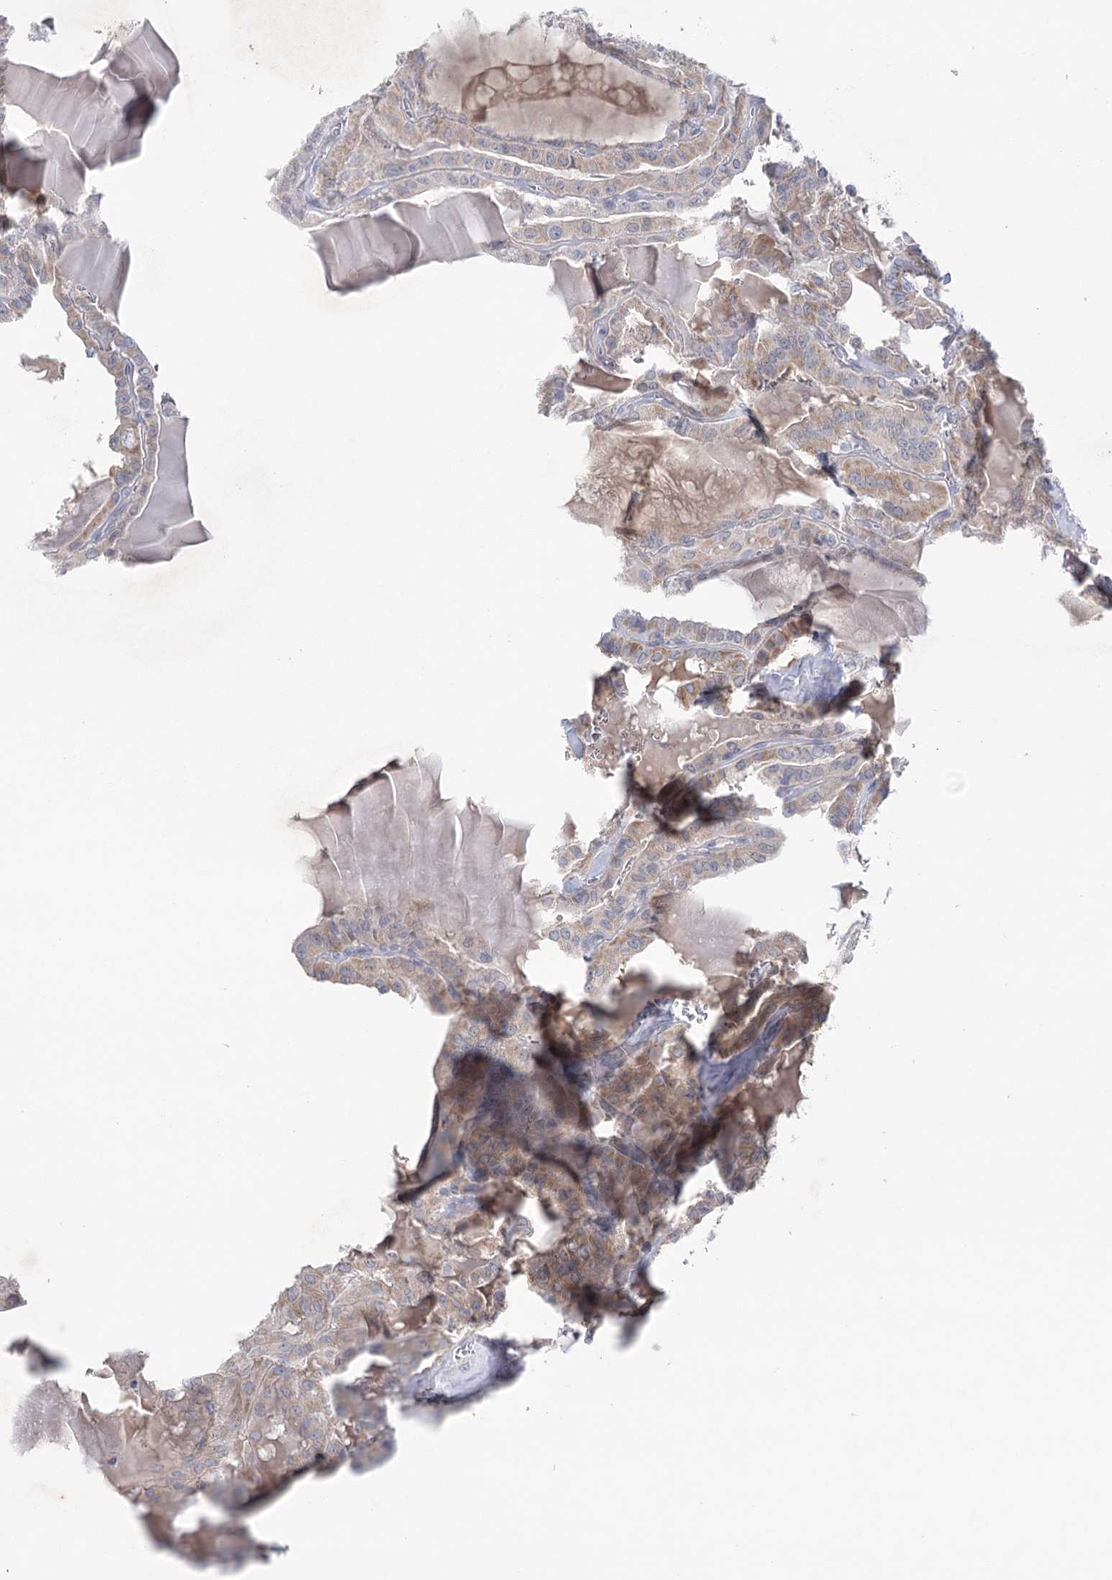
{"staining": {"intensity": "moderate", "quantity": "25%-75%", "location": "cytoplasmic/membranous"}, "tissue": "thyroid cancer", "cell_type": "Tumor cells", "image_type": "cancer", "snomed": [{"axis": "morphology", "description": "Papillary adenocarcinoma, NOS"}, {"axis": "topography", "description": "Thyroid gland"}], "caption": "Thyroid cancer stained for a protein demonstrates moderate cytoplasmic/membranous positivity in tumor cells.", "gene": "MTCH2", "patient": {"sex": "male", "age": 52}}